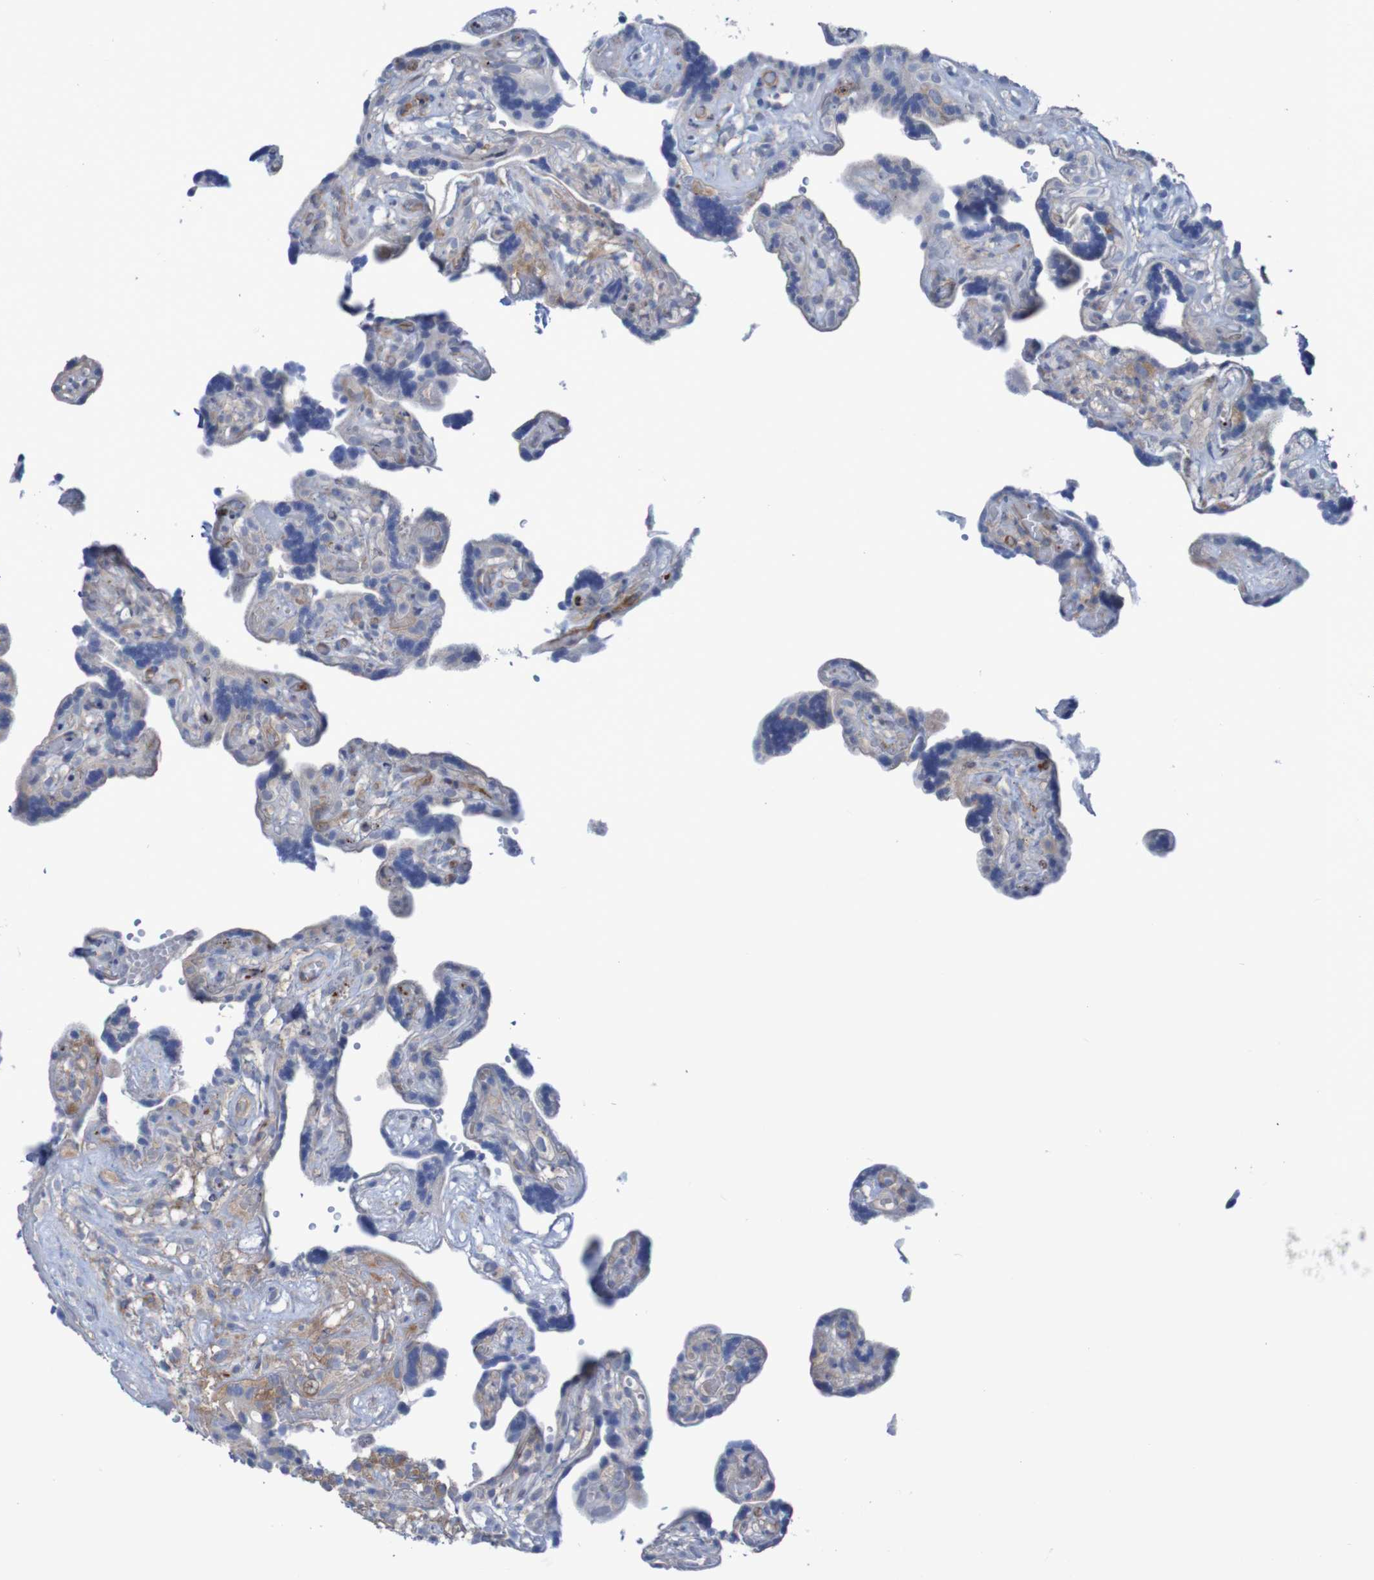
{"staining": {"intensity": "strong", "quantity": "25%-75%", "location": "cytoplasmic/membranous"}, "tissue": "placenta", "cell_type": "Decidual cells", "image_type": "normal", "snomed": [{"axis": "morphology", "description": "Normal tissue, NOS"}, {"axis": "topography", "description": "Placenta"}], "caption": "Human placenta stained with a brown dye reveals strong cytoplasmic/membranous positive positivity in about 25%-75% of decidual cells.", "gene": "ANGPT4", "patient": {"sex": "female", "age": 30}}